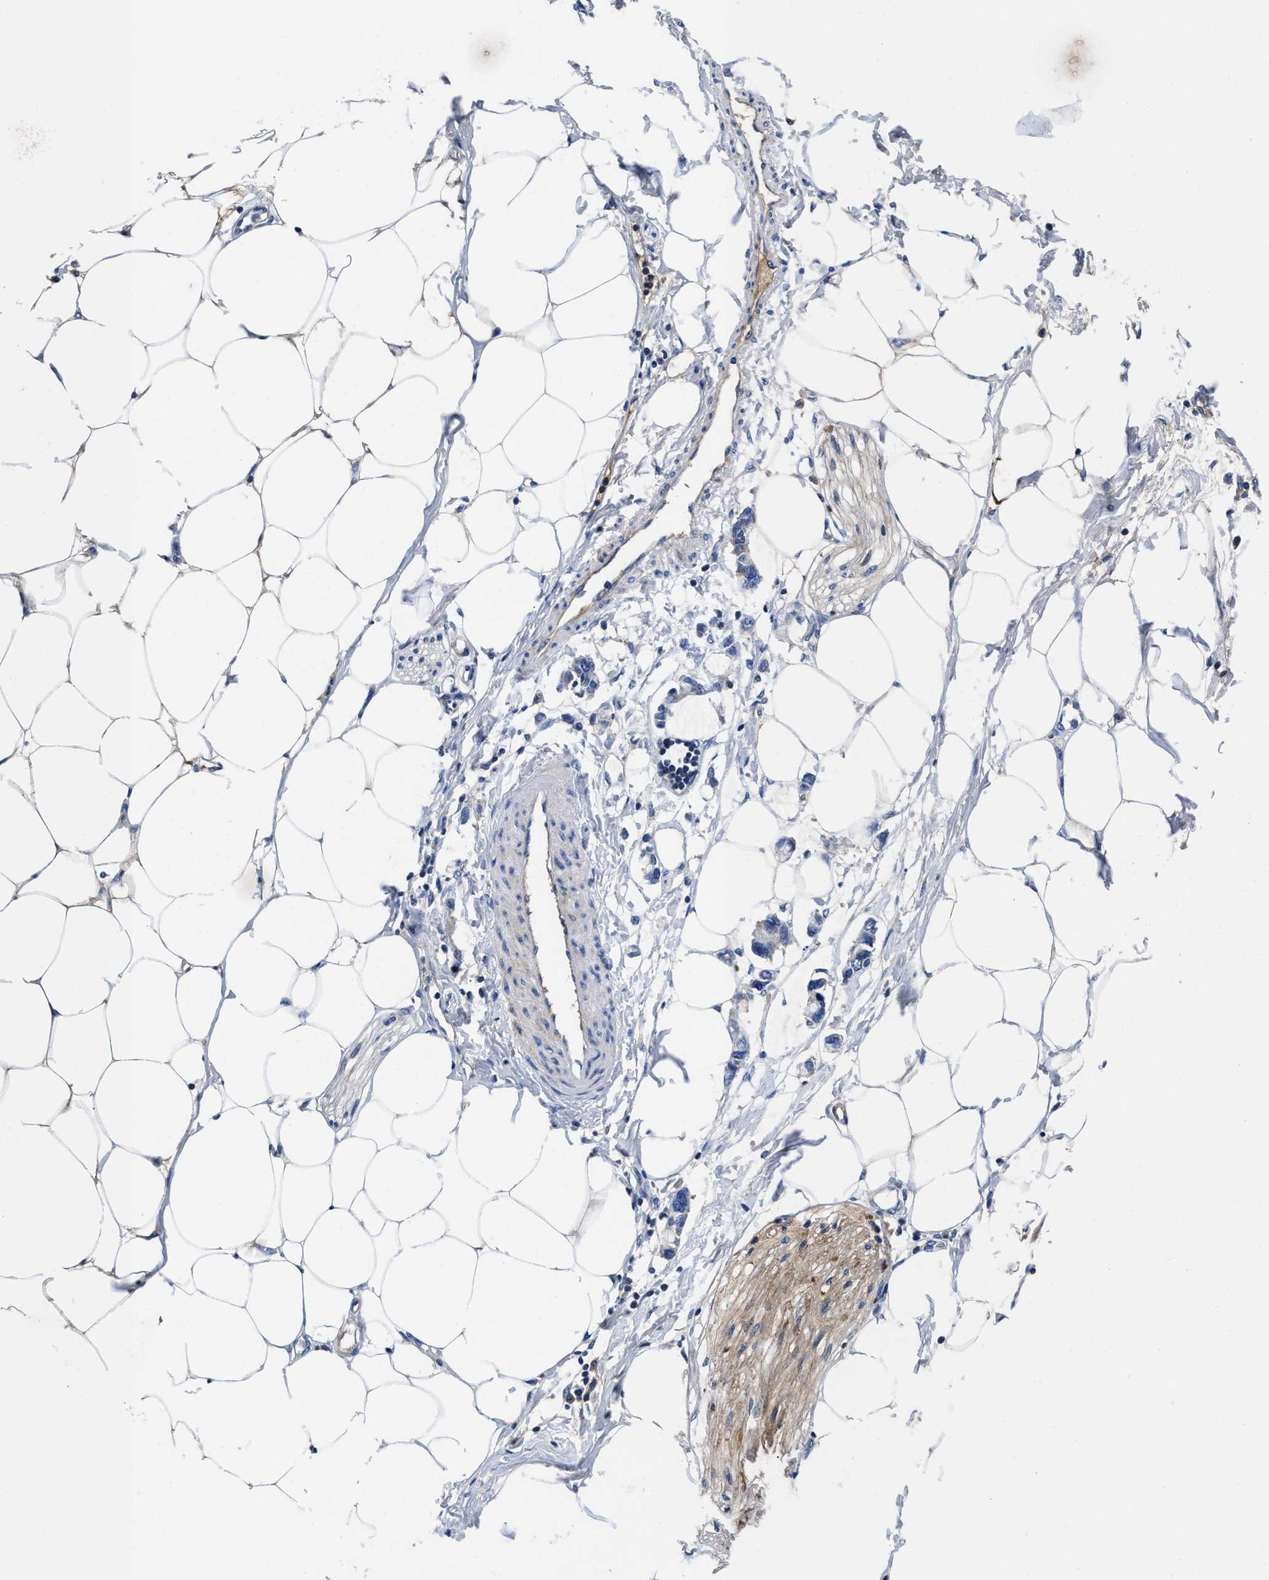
{"staining": {"intensity": "negative", "quantity": "none", "location": "none"}, "tissue": "adipose tissue", "cell_type": "Adipocytes", "image_type": "normal", "snomed": [{"axis": "morphology", "description": "Normal tissue, NOS"}, {"axis": "morphology", "description": "Adenocarcinoma, NOS"}, {"axis": "topography", "description": "Colon"}, {"axis": "topography", "description": "Peripheral nerve tissue"}], "caption": "DAB (3,3'-diaminobenzidine) immunohistochemical staining of benign adipose tissue shows no significant positivity in adipocytes.", "gene": "DHRS13", "patient": {"sex": "male", "age": 14}}